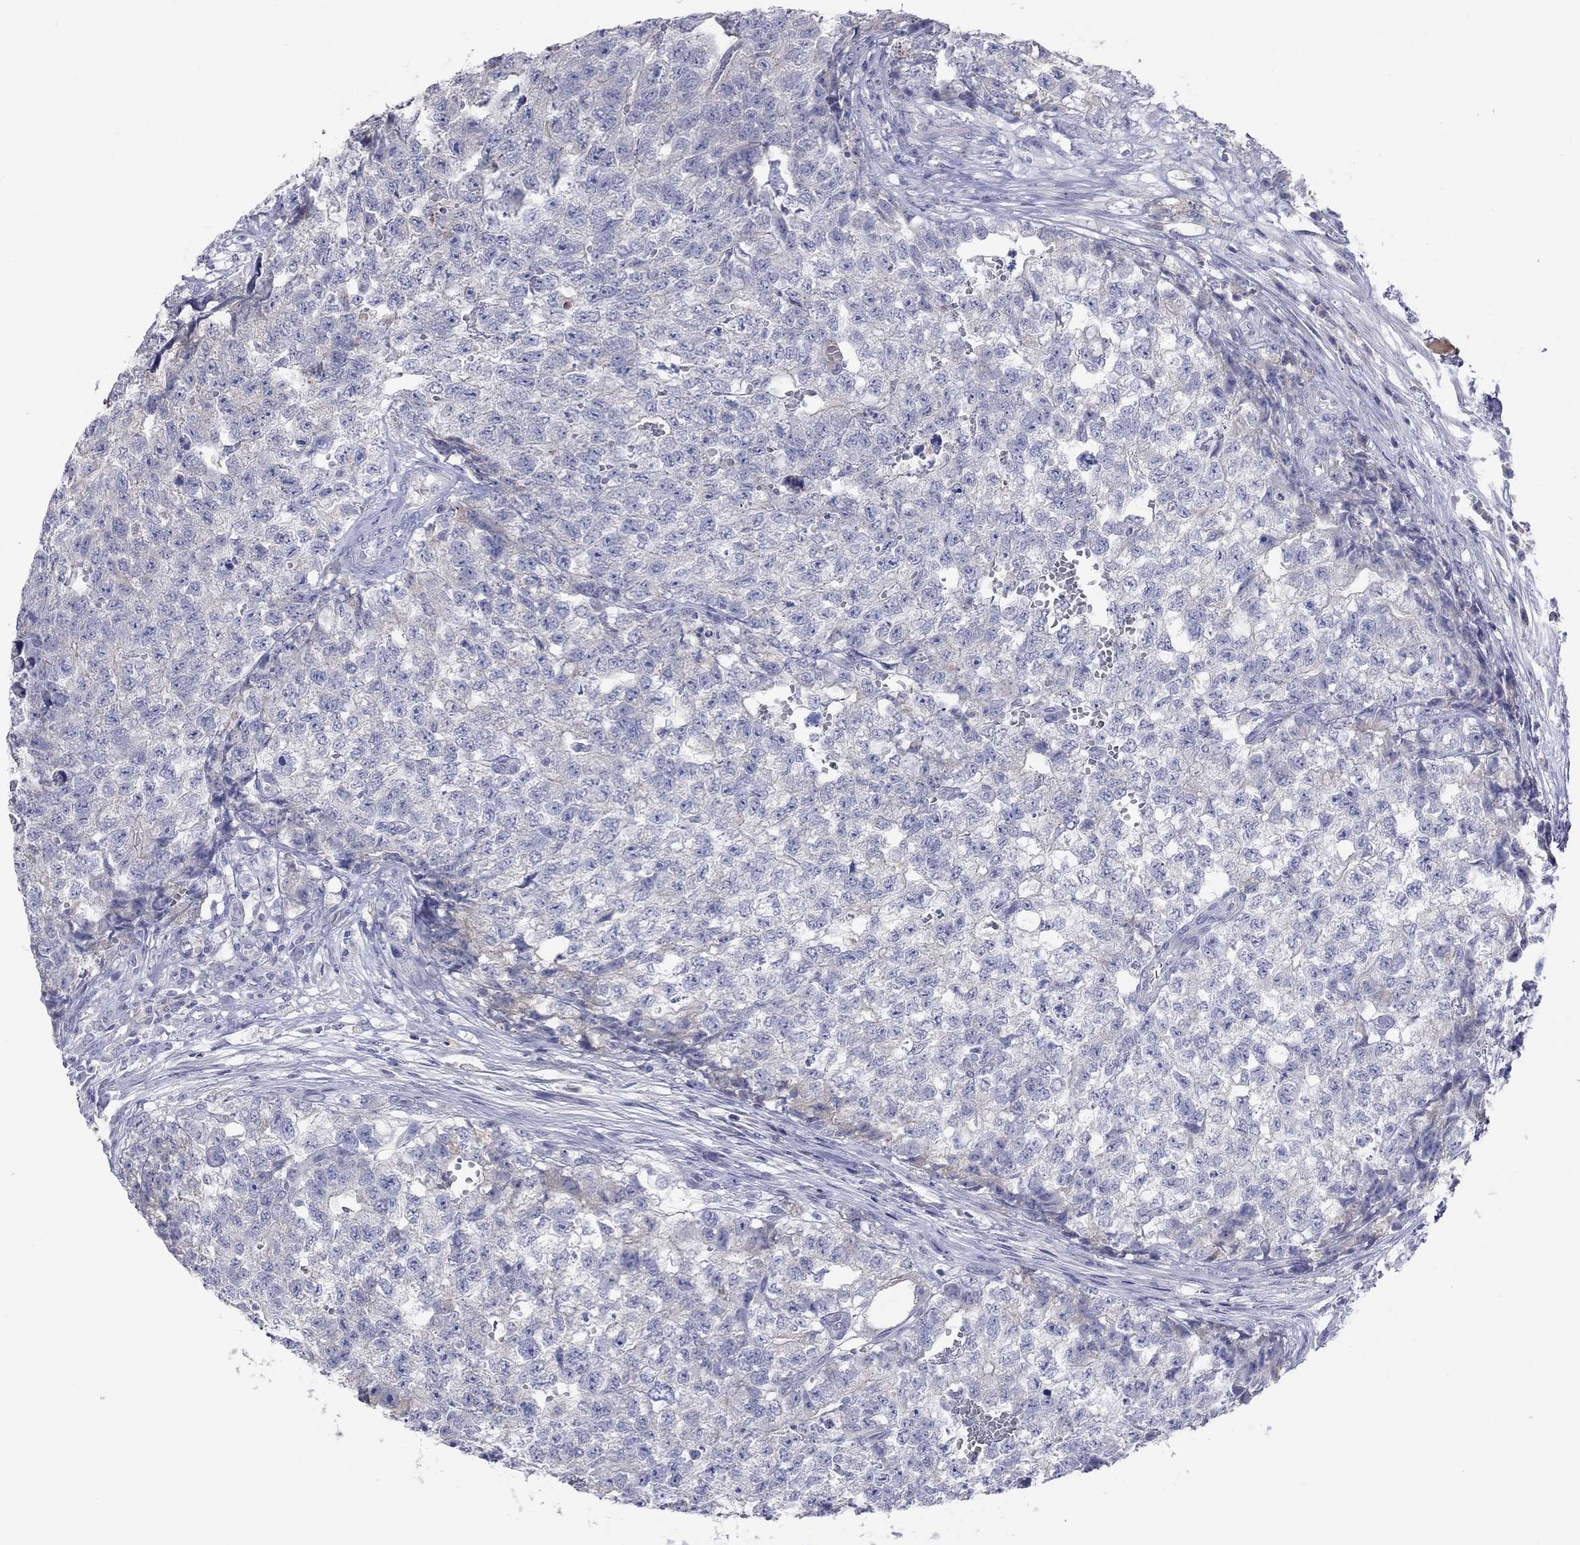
{"staining": {"intensity": "negative", "quantity": "none", "location": "none"}, "tissue": "testis cancer", "cell_type": "Tumor cells", "image_type": "cancer", "snomed": [{"axis": "morphology", "description": "Seminoma, NOS"}, {"axis": "morphology", "description": "Carcinoma, Embryonal, NOS"}, {"axis": "topography", "description": "Testis"}], "caption": "IHC image of neoplastic tissue: human embryonal carcinoma (testis) stained with DAB demonstrates no significant protein staining in tumor cells. (Immunohistochemistry (ihc), brightfield microscopy, high magnification).", "gene": "ST7L", "patient": {"sex": "male", "age": 22}}